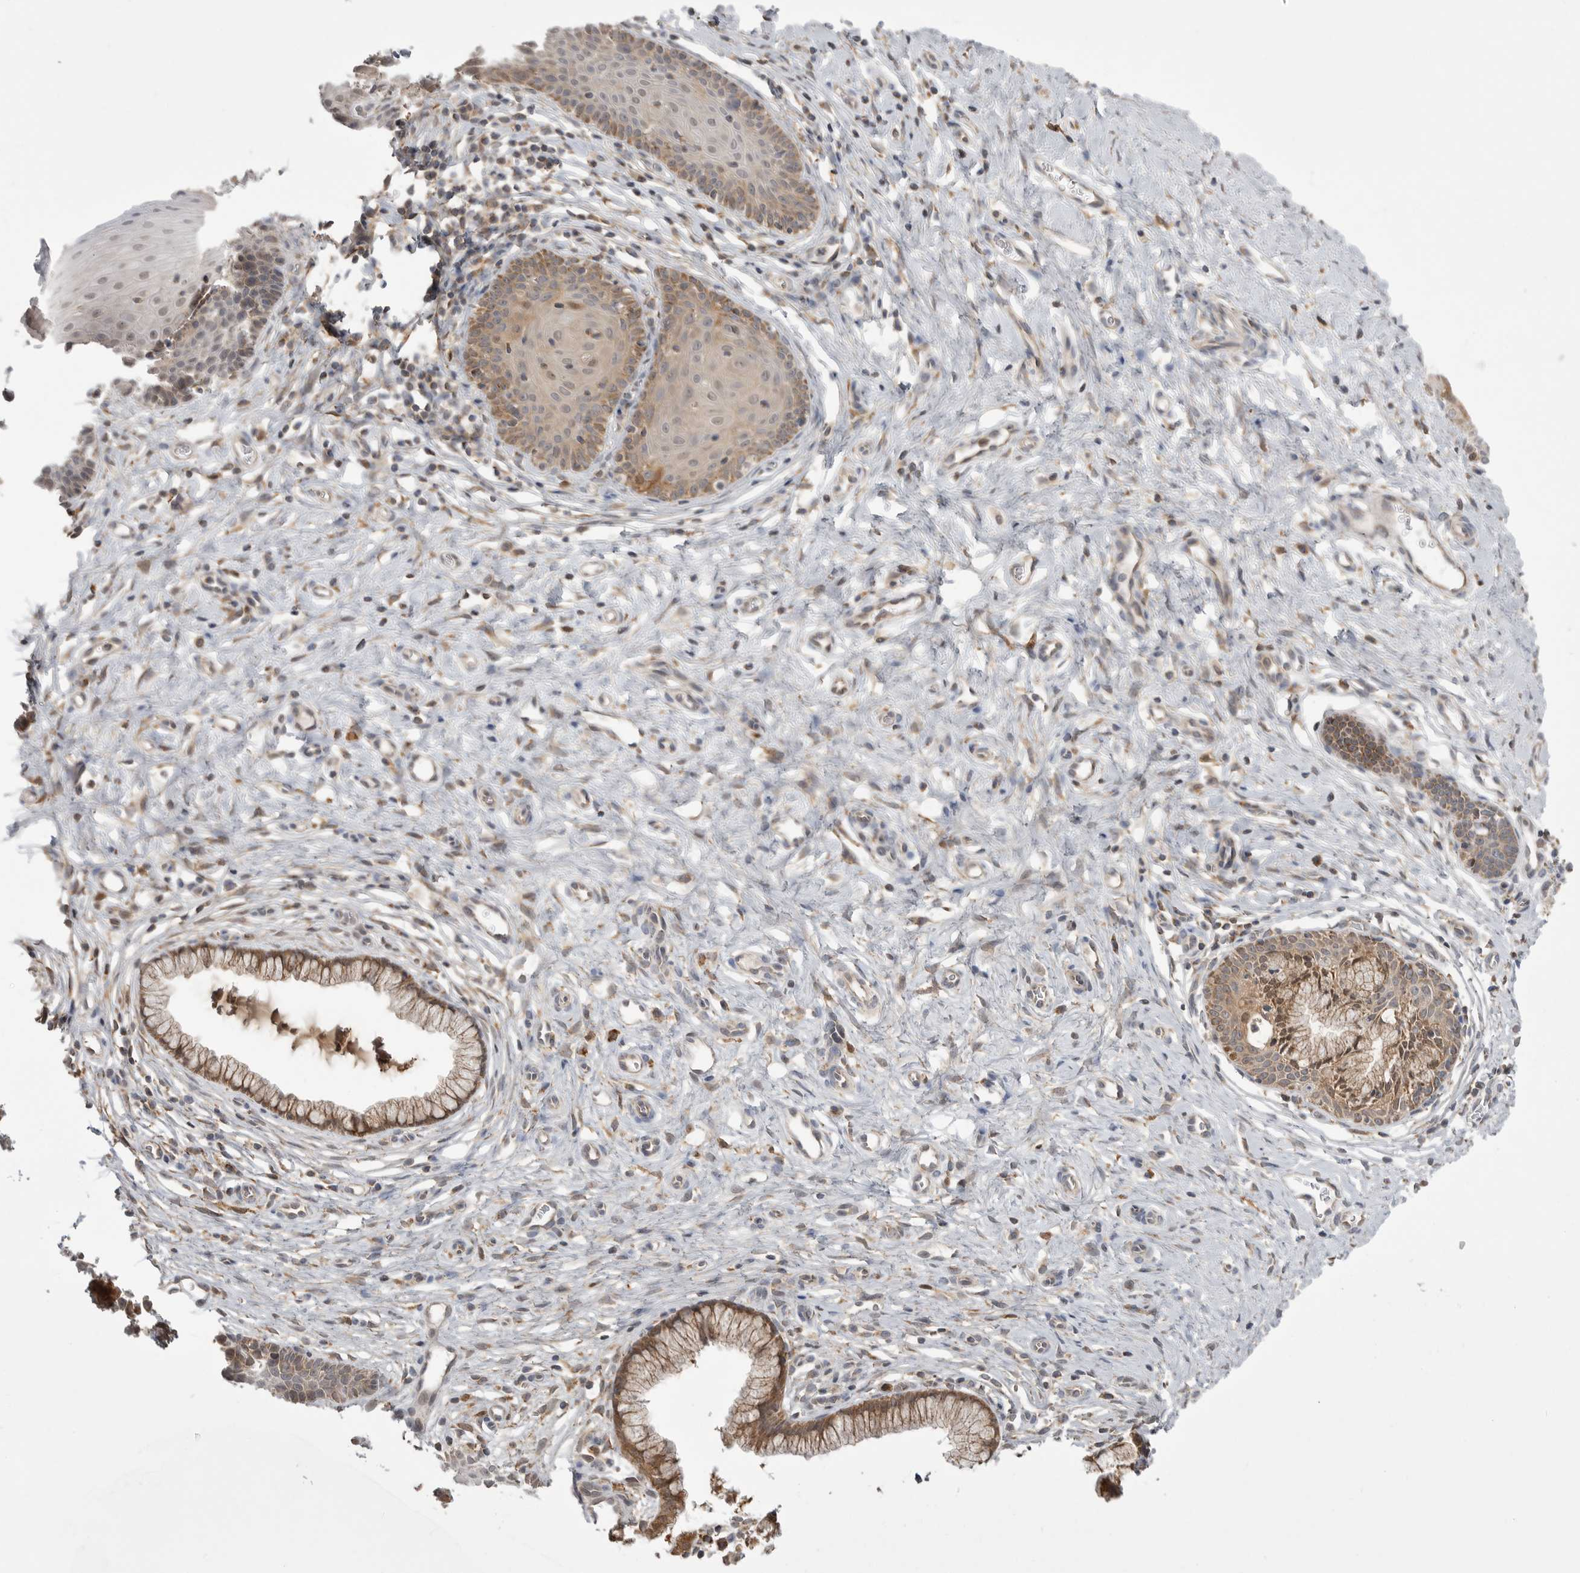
{"staining": {"intensity": "moderate", "quantity": ">75%", "location": "cytoplasmic/membranous"}, "tissue": "cervix", "cell_type": "Glandular cells", "image_type": "normal", "snomed": [{"axis": "morphology", "description": "Normal tissue, NOS"}, {"axis": "topography", "description": "Cervix"}], "caption": "Cervix stained for a protein (brown) displays moderate cytoplasmic/membranous positive staining in approximately >75% of glandular cells.", "gene": "KYAT3", "patient": {"sex": "female", "age": 36}}